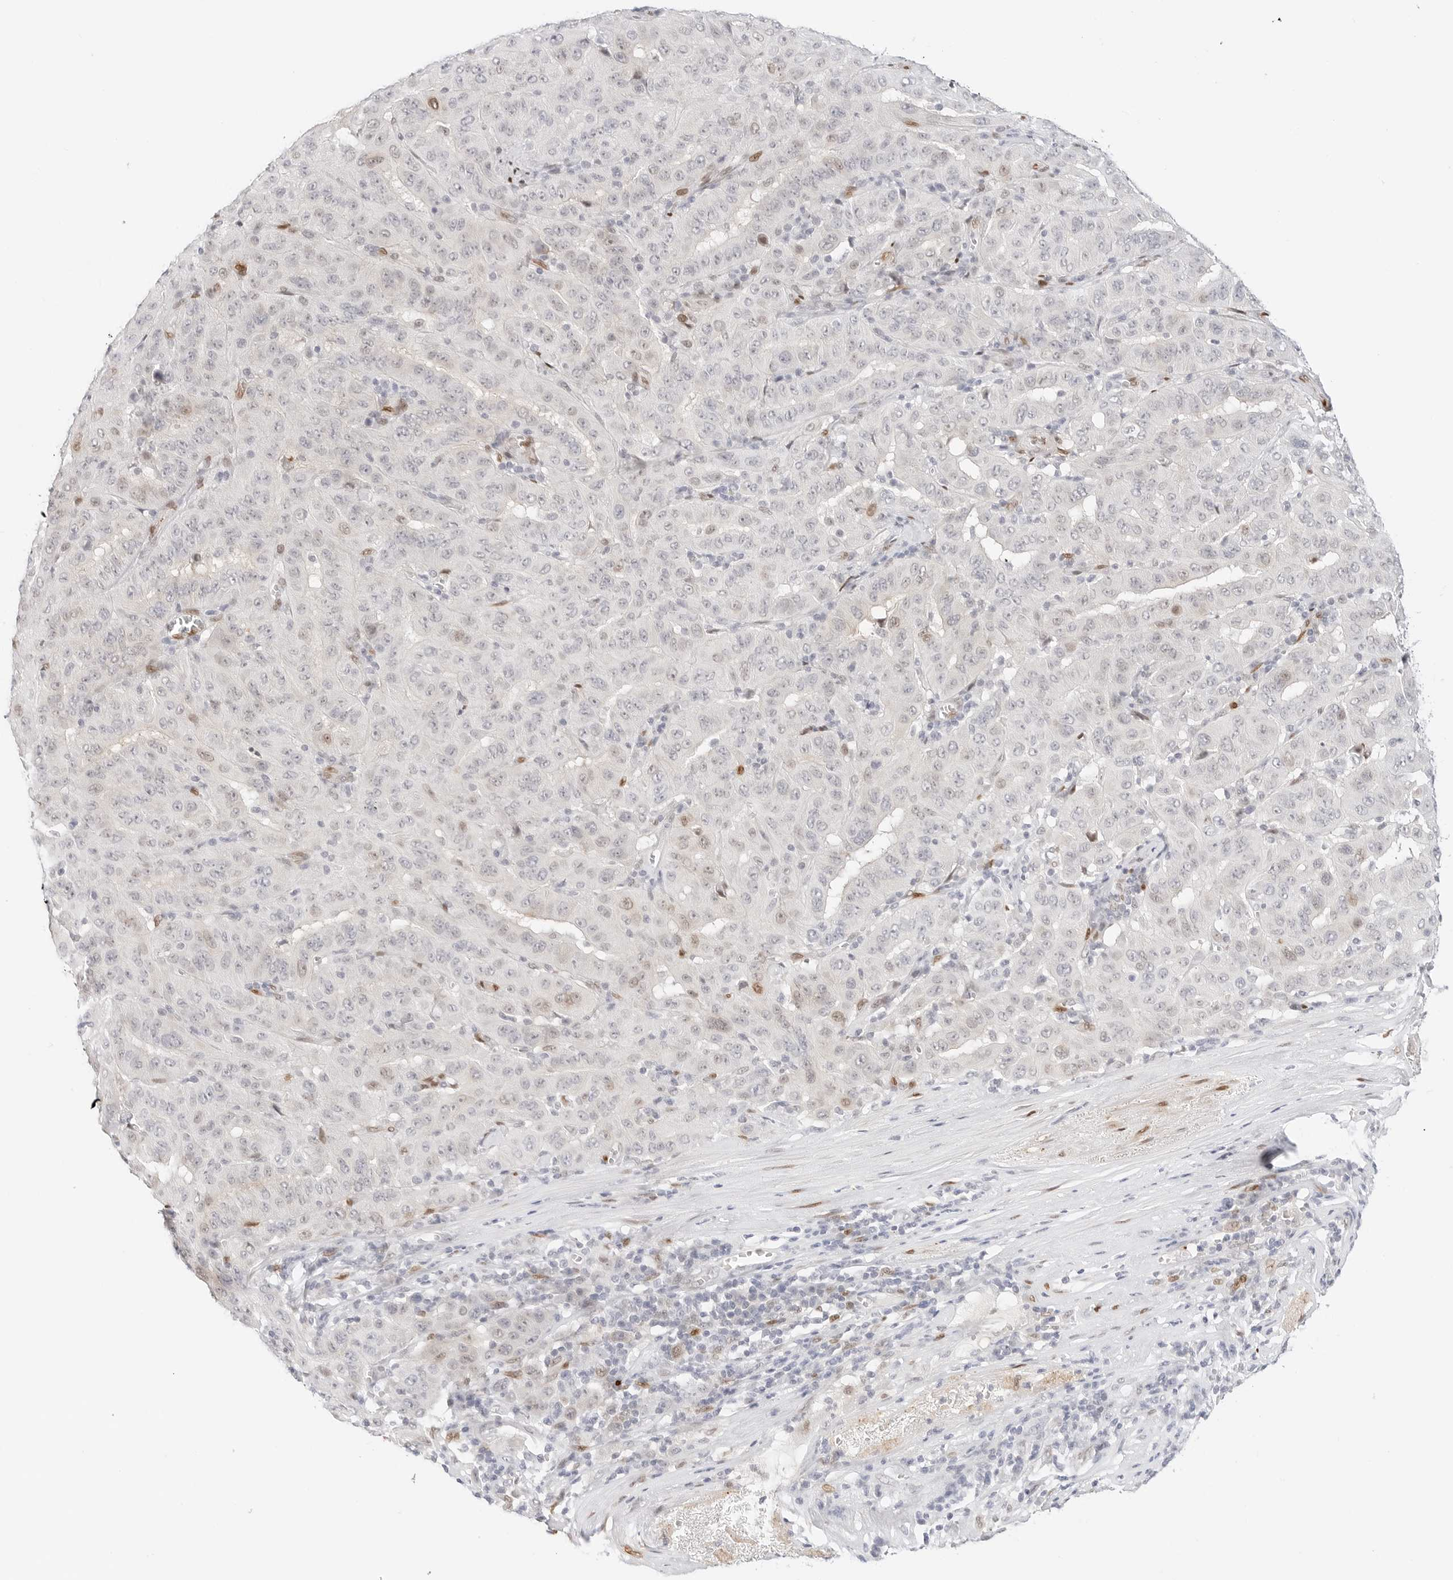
{"staining": {"intensity": "weak", "quantity": "<25%", "location": "nuclear"}, "tissue": "pancreatic cancer", "cell_type": "Tumor cells", "image_type": "cancer", "snomed": [{"axis": "morphology", "description": "Adenocarcinoma, NOS"}, {"axis": "topography", "description": "Pancreas"}], "caption": "The IHC micrograph has no significant expression in tumor cells of pancreatic cancer (adenocarcinoma) tissue.", "gene": "SPIDR", "patient": {"sex": "male", "age": 63}}